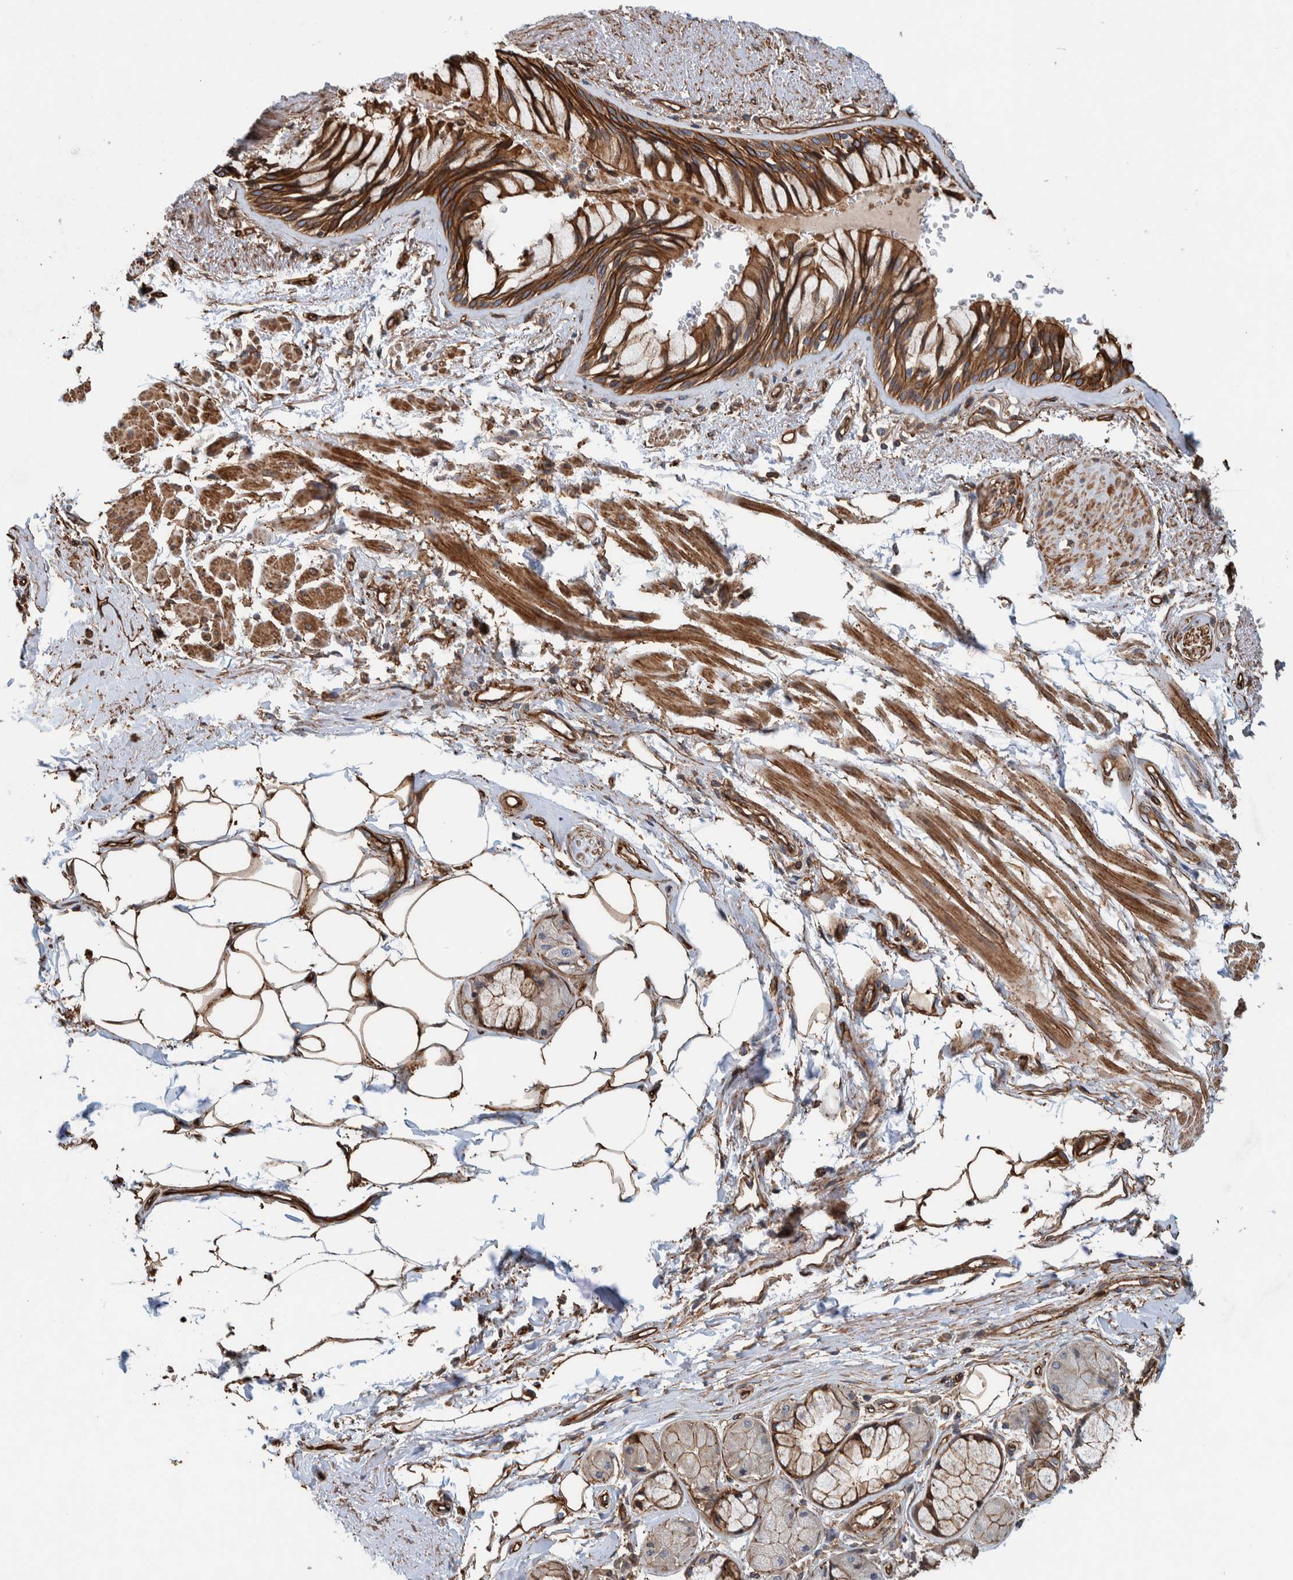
{"staining": {"intensity": "strong", "quantity": ">75%", "location": "cytoplasmic/membranous"}, "tissue": "bronchus", "cell_type": "Respiratory epithelial cells", "image_type": "normal", "snomed": [{"axis": "morphology", "description": "Normal tissue, NOS"}, {"axis": "topography", "description": "Bronchus"}], "caption": "Immunohistochemical staining of unremarkable bronchus displays strong cytoplasmic/membranous protein positivity in approximately >75% of respiratory epithelial cells. The protein of interest is shown in brown color, while the nuclei are stained blue.", "gene": "PKD1L1", "patient": {"sex": "male", "age": 66}}